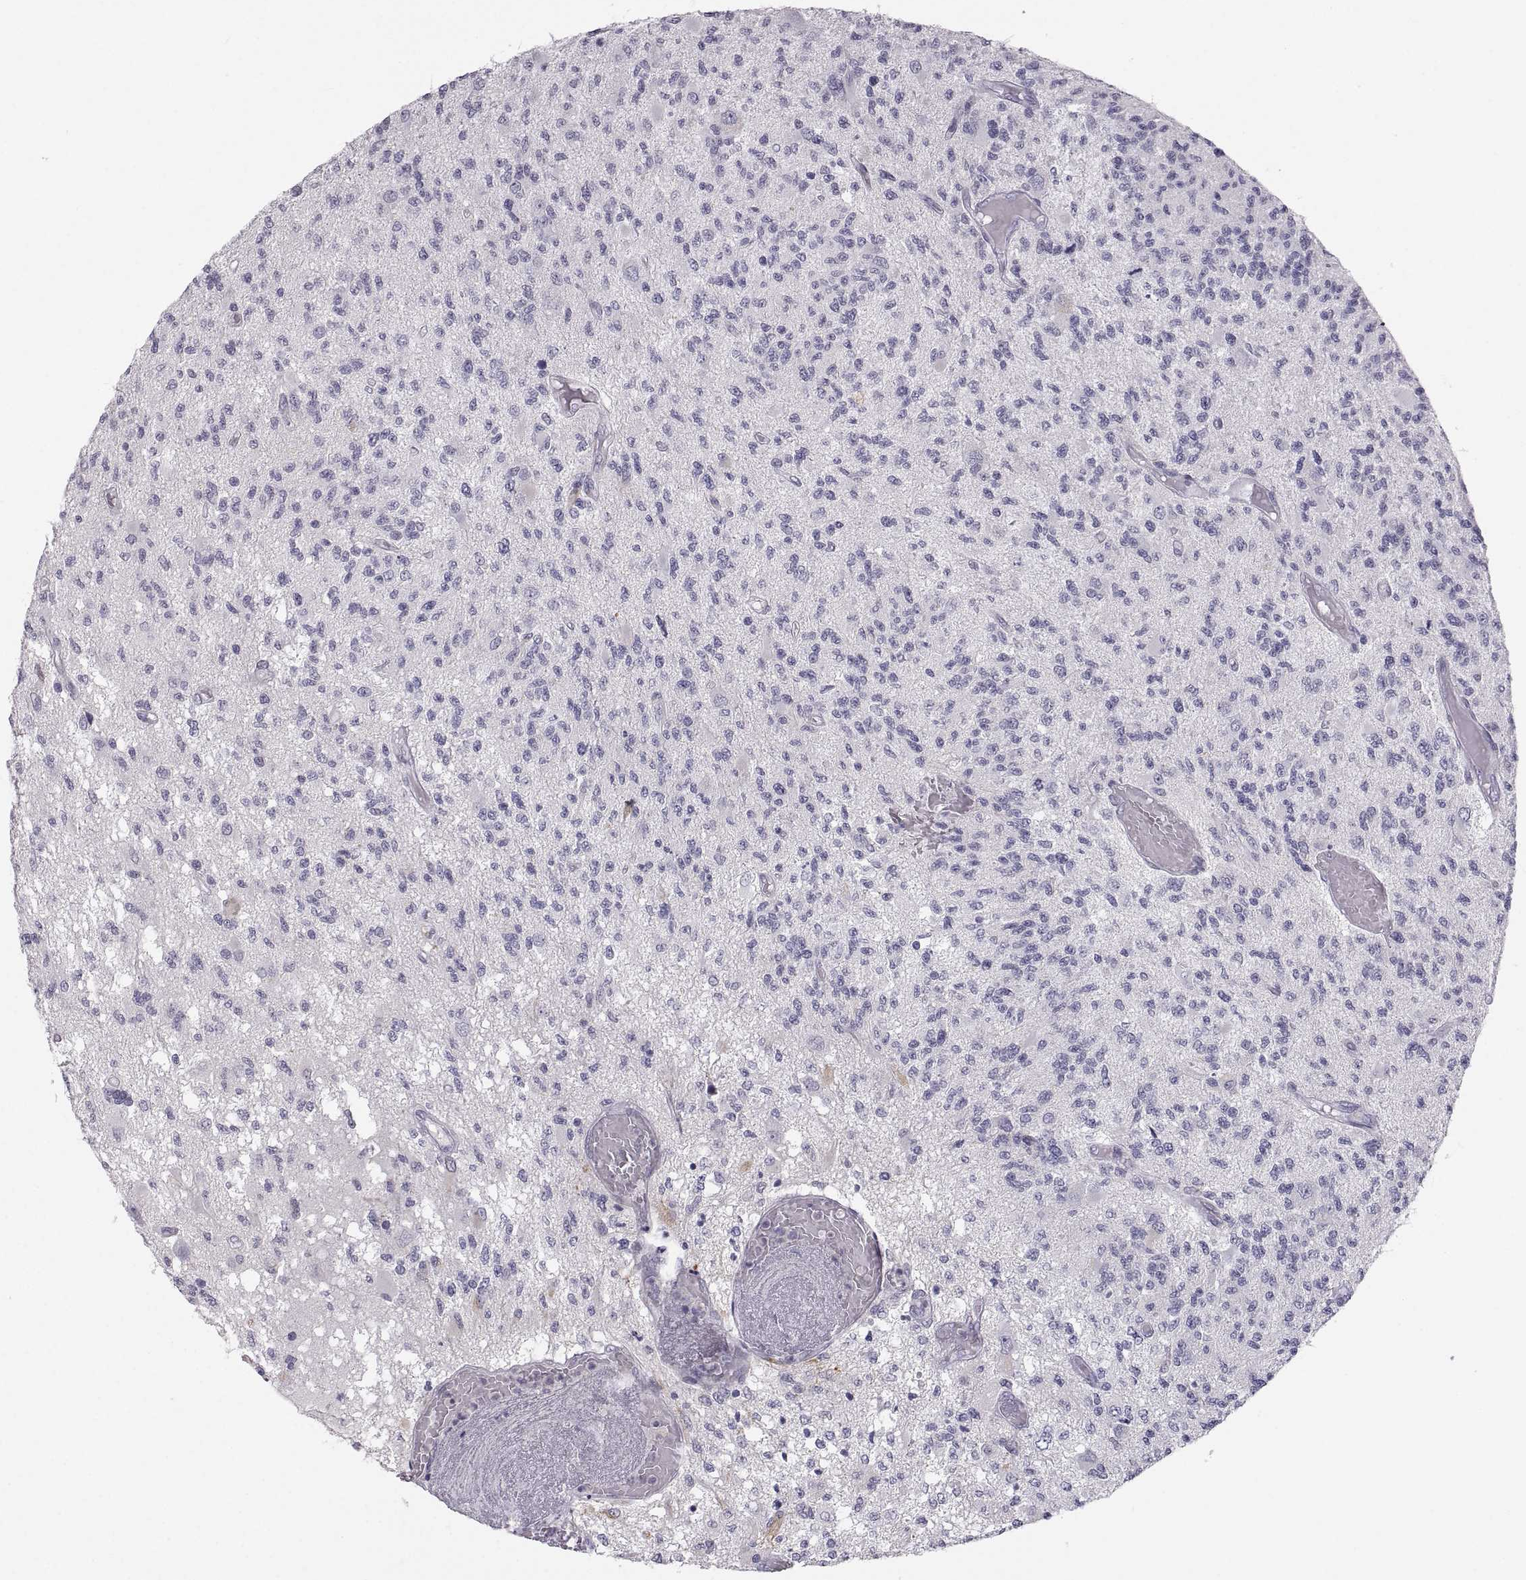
{"staining": {"intensity": "negative", "quantity": "none", "location": "none"}, "tissue": "glioma", "cell_type": "Tumor cells", "image_type": "cancer", "snomed": [{"axis": "morphology", "description": "Glioma, malignant, High grade"}, {"axis": "topography", "description": "Brain"}], "caption": "Malignant high-grade glioma was stained to show a protein in brown. There is no significant expression in tumor cells.", "gene": "ZNF185", "patient": {"sex": "female", "age": 63}}